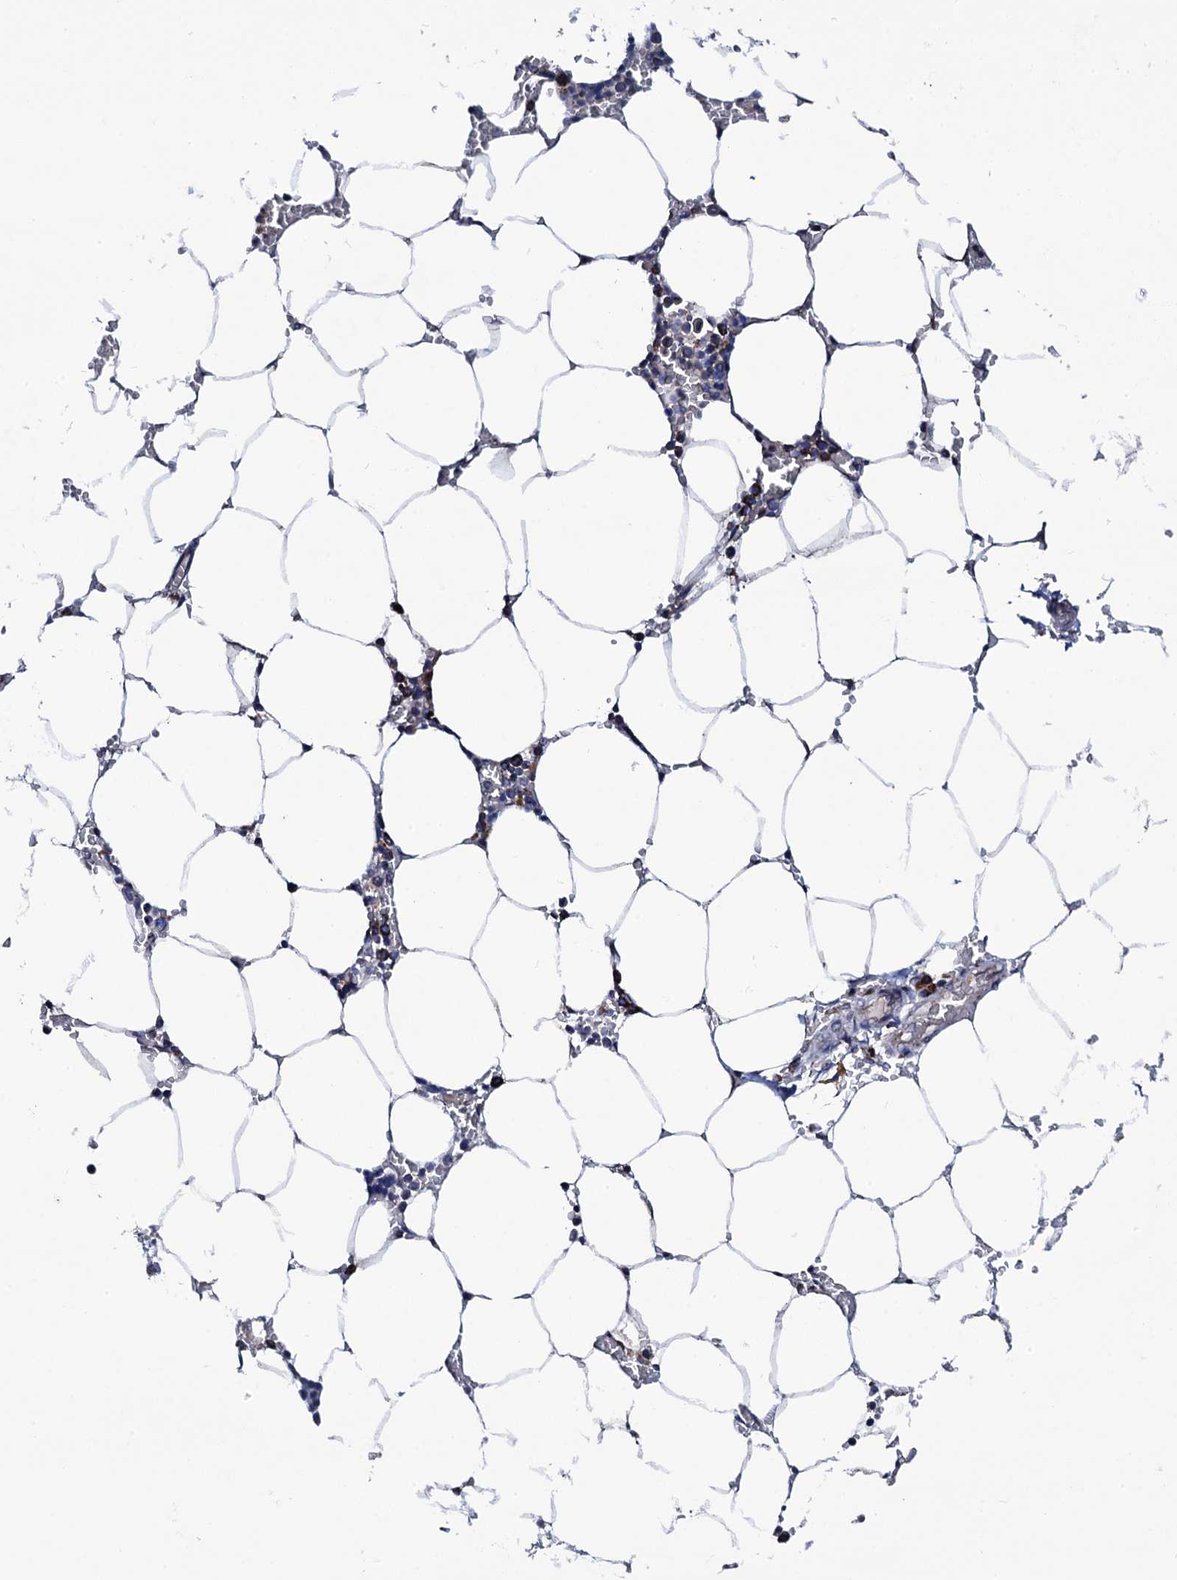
{"staining": {"intensity": "moderate", "quantity": "<25%", "location": "cytoplasmic/membranous"}, "tissue": "bone marrow", "cell_type": "Hematopoietic cells", "image_type": "normal", "snomed": [{"axis": "morphology", "description": "Normal tissue, NOS"}, {"axis": "topography", "description": "Bone marrow"}], "caption": "Immunohistochemistry (IHC) of normal bone marrow shows low levels of moderate cytoplasmic/membranous positivity in about <25% of hematopoietic cells.", "gene": "PTCD3", "patient": {"sex": "male", "age": 70}}